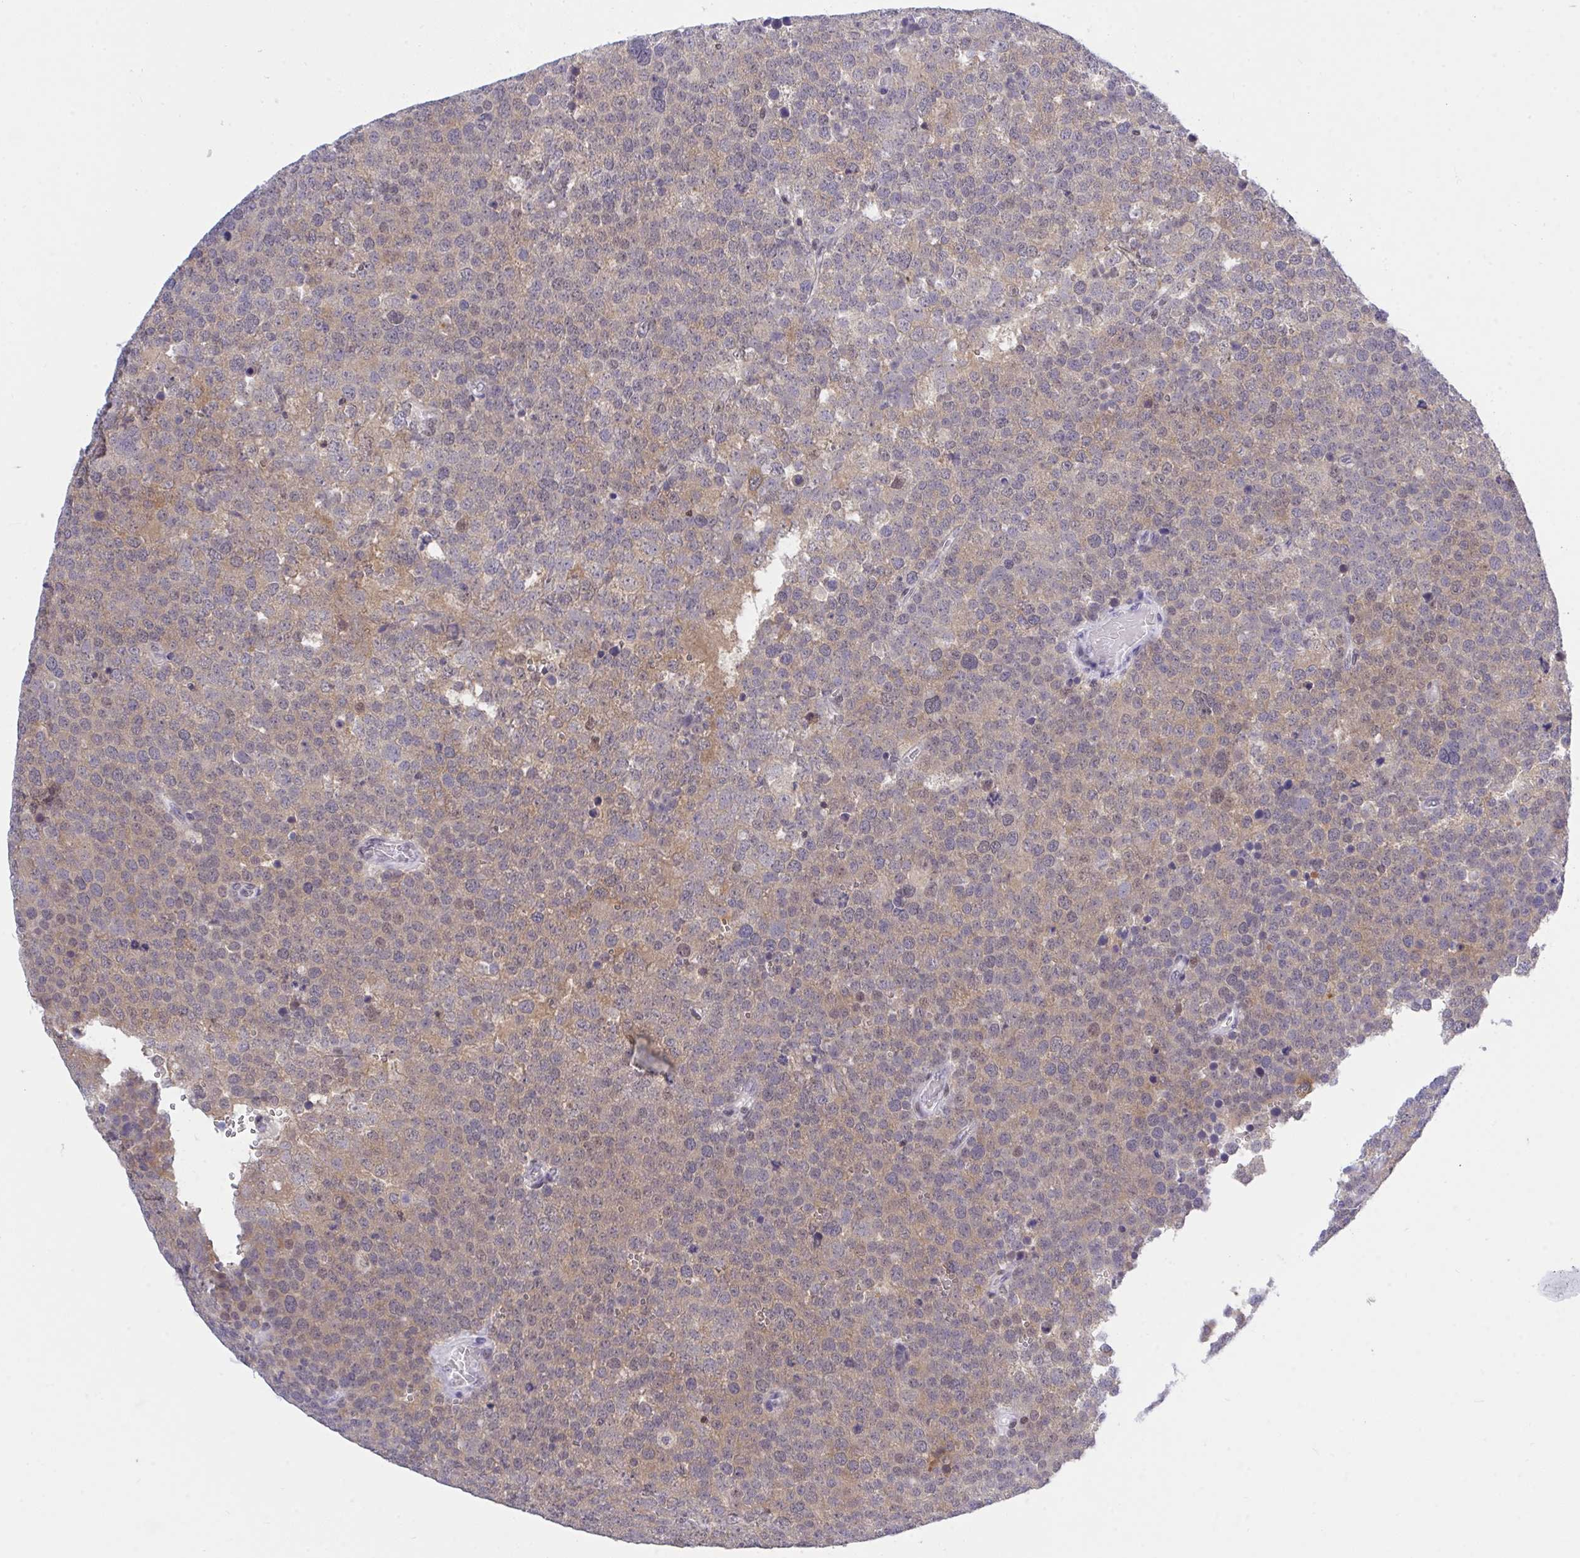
{"staining": {"intensity": "weak", "quantity": "25%-75%", "location": "cytoplasmic/membranous"}, "tissue": "testis cancer", "cell_type": "Tumor cells", "image_type": "cancer", "snomed": [{"axis": "morphology", "description": "Seminoma, NOS"}, {"axis": "topography", "description": "Testis"}], "caption": "This is an image of IHC staining of seminoma (testis), which shows weak staining in the cytoplasmic/membranous of tumor cells.", "gene": "THOP1", "patient": {"sex": "male", "age": 71}}